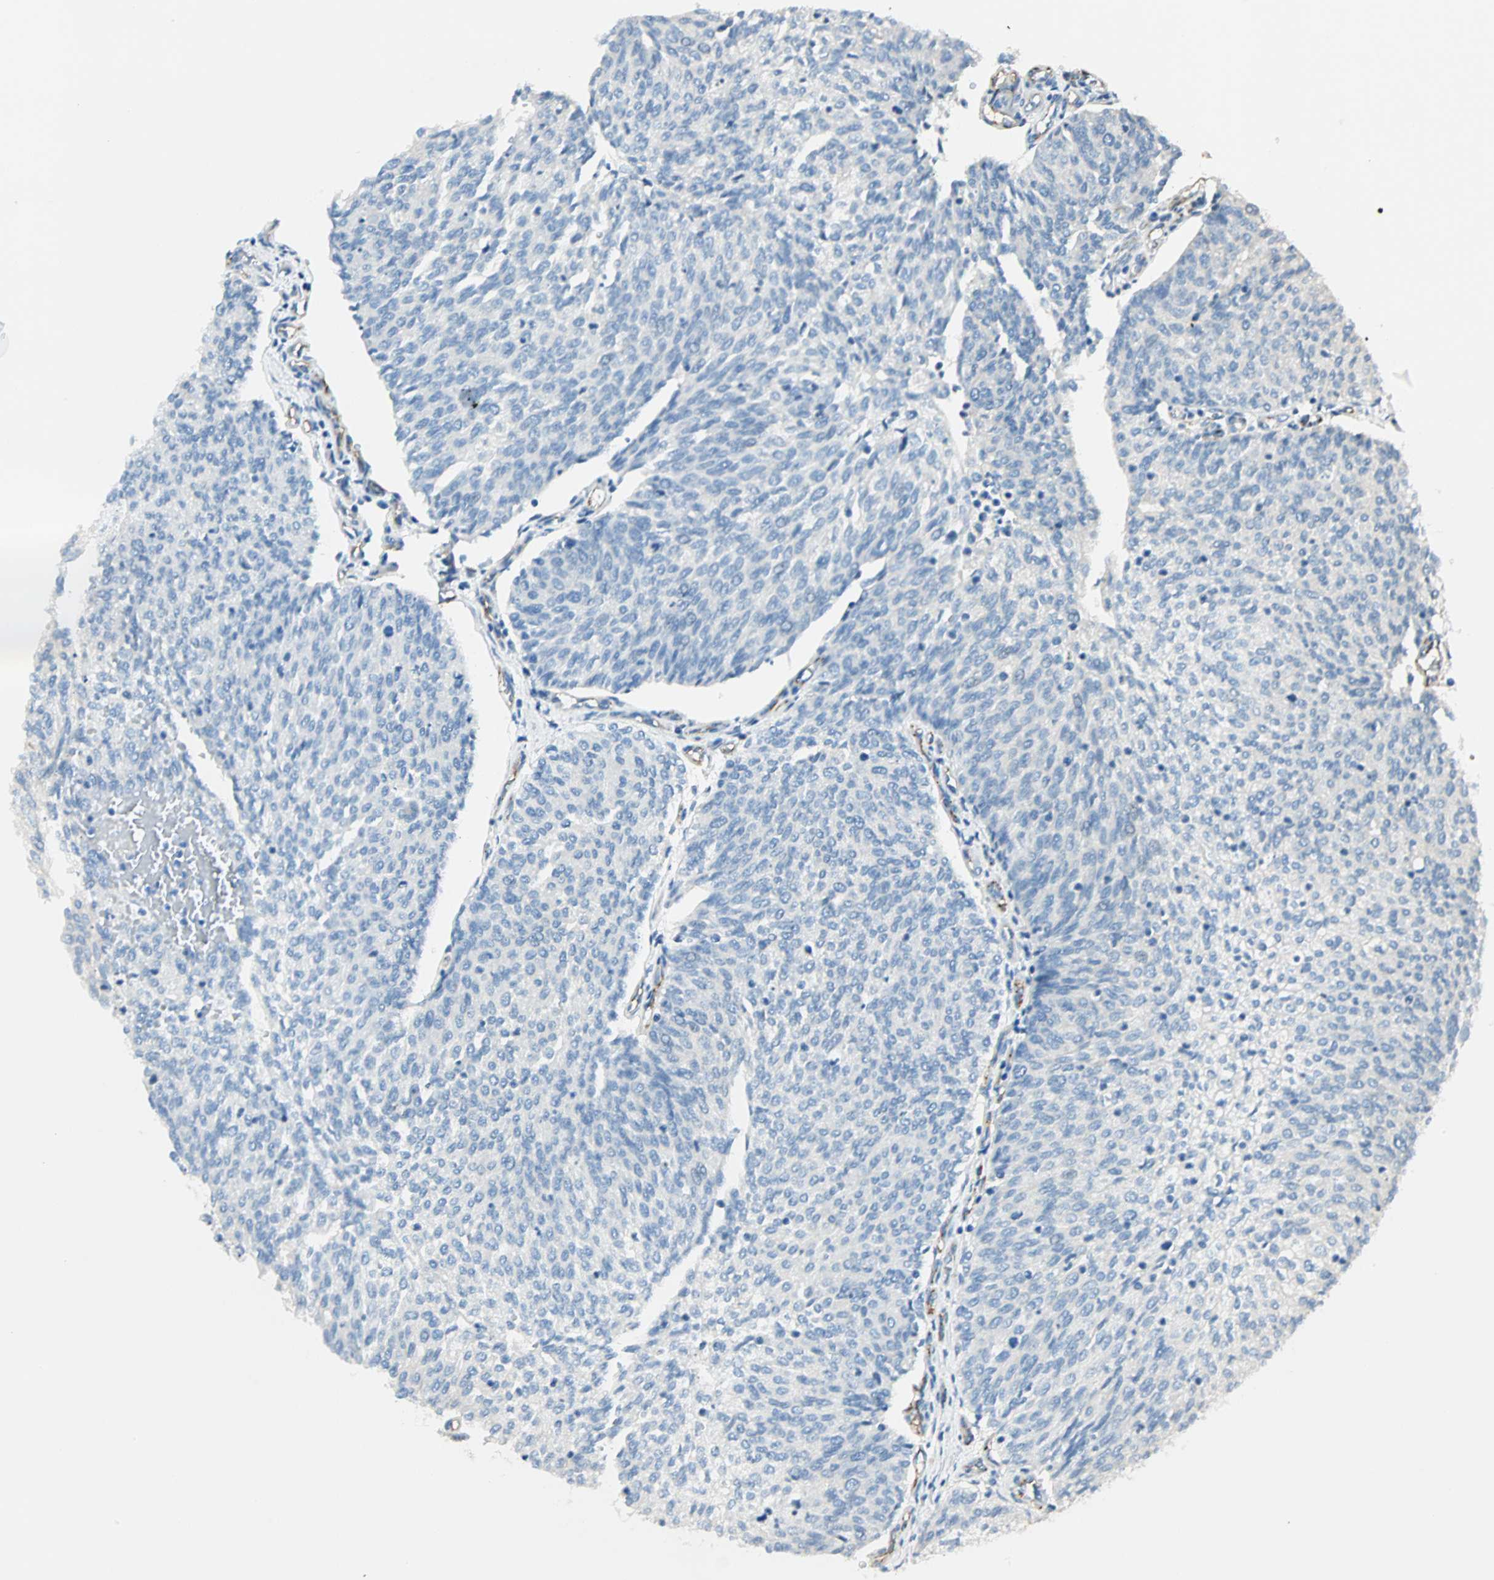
{"staining": {"intensity": "negative", "quantity": "none", "location": "none"}, "tissue": "urothelial cancer", "cell_type": "Tumor cells", "image_type": "cancer", "snomed": [{"axis": "morphology", "description": "Urothelial carcinoma, Low grade"}, {"axis": "topography", "description": "Urinary bladder"}], "caption": "Tumor cells show no significant protein expression in low-grade urothelial carcinoma.", "gene": "VPS9D1", "patient": {"sex": "female", "age": 79}}